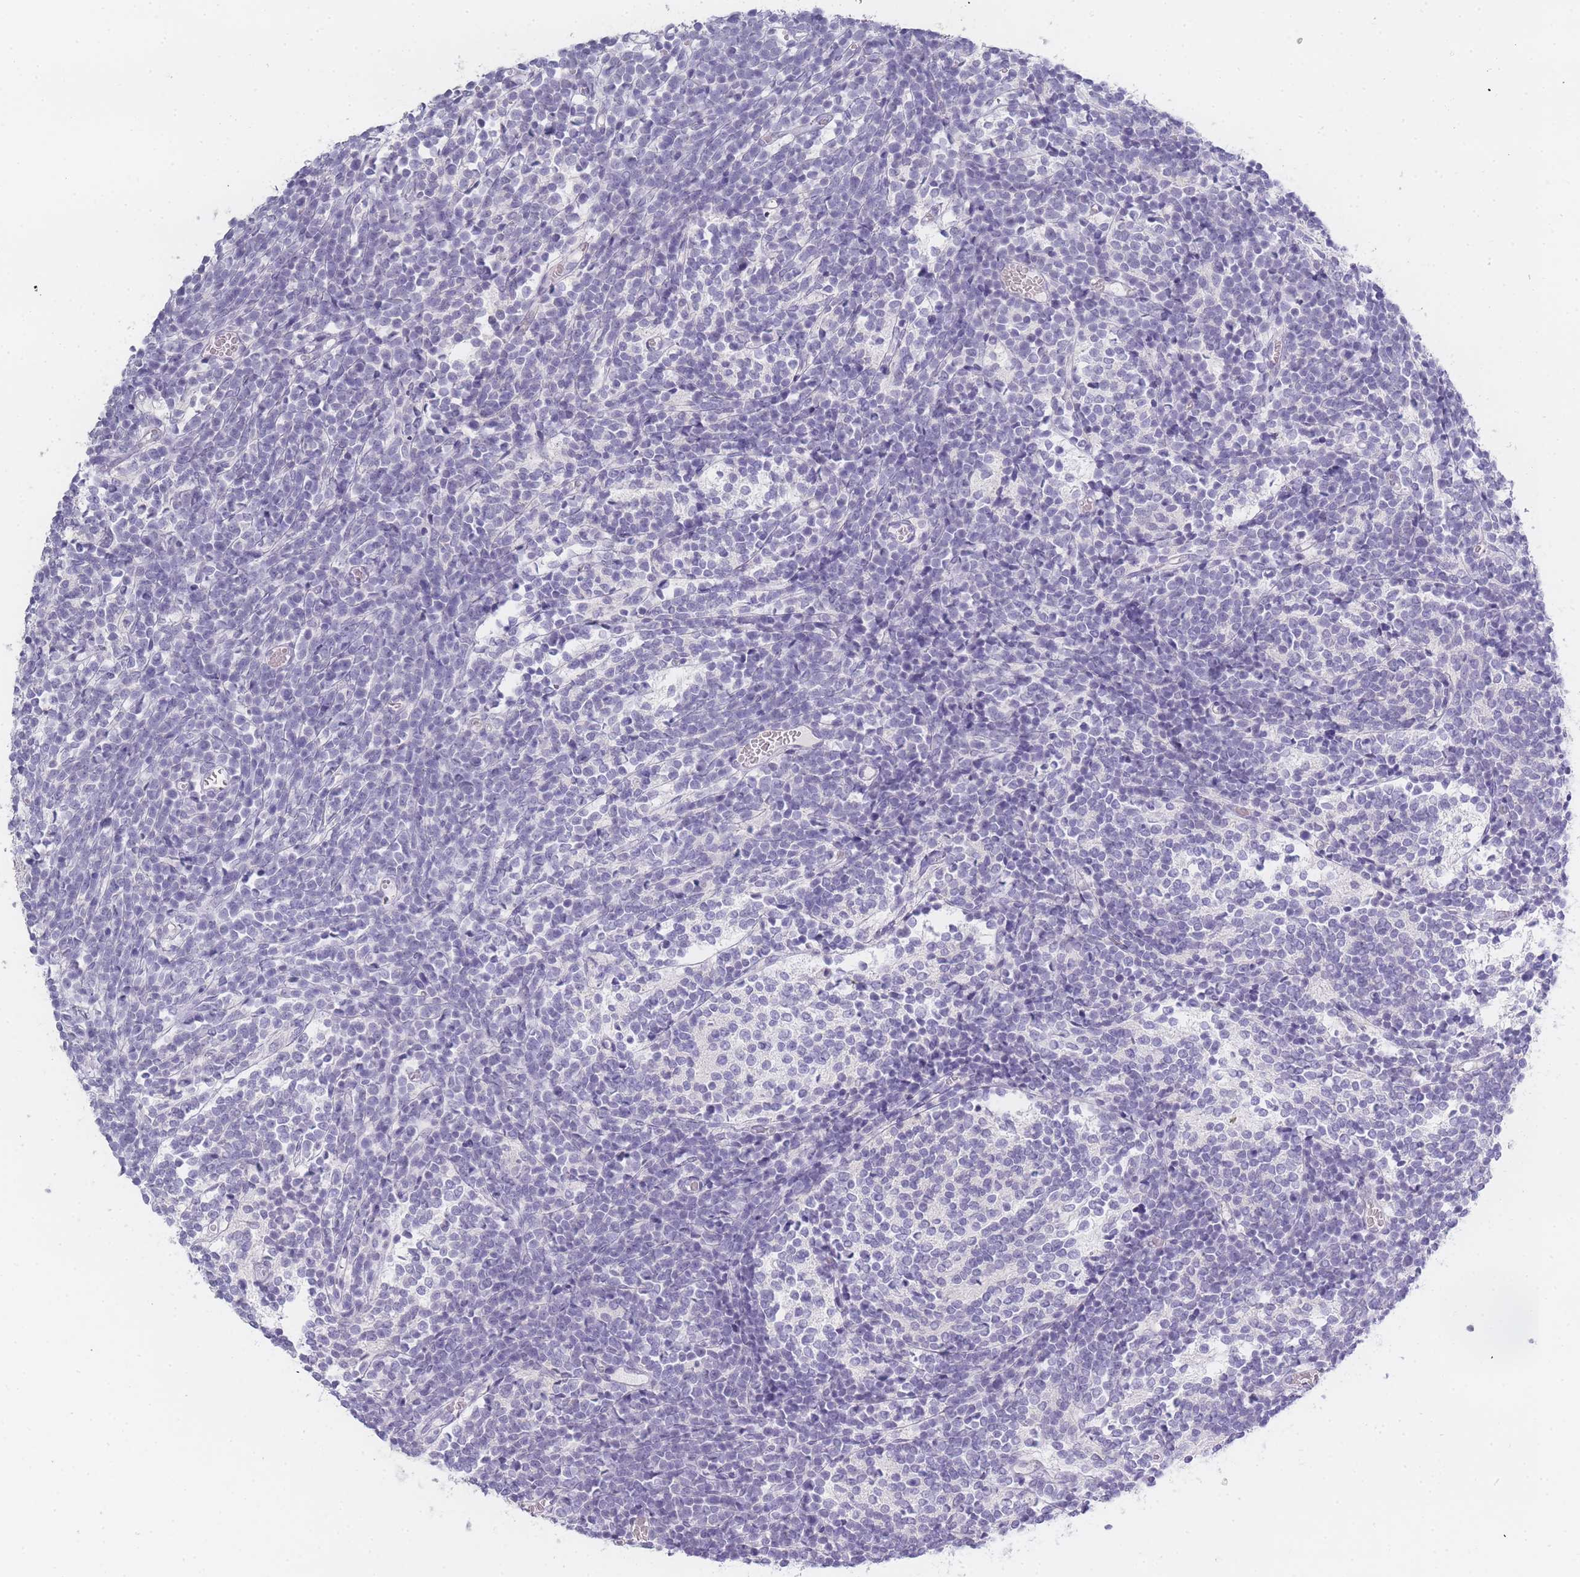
{"staining": {"intensity": "negative", "quantity": "none", "location": "none"}, "tissue": "glioma", "cell_type": "Tumor cells", "image_type": "cancer", "snomed": [{"axis": "morphology", "description": "Glioma, malignant, Low grade"}, {"axis": "topography", "description": "Brain"}], "caption": "This is an immunohistochemistry histopathology image of human glioma. There is no staining in tumor cells.", "gene": "INS", "patient": {"sex": "female", "age": 1}}